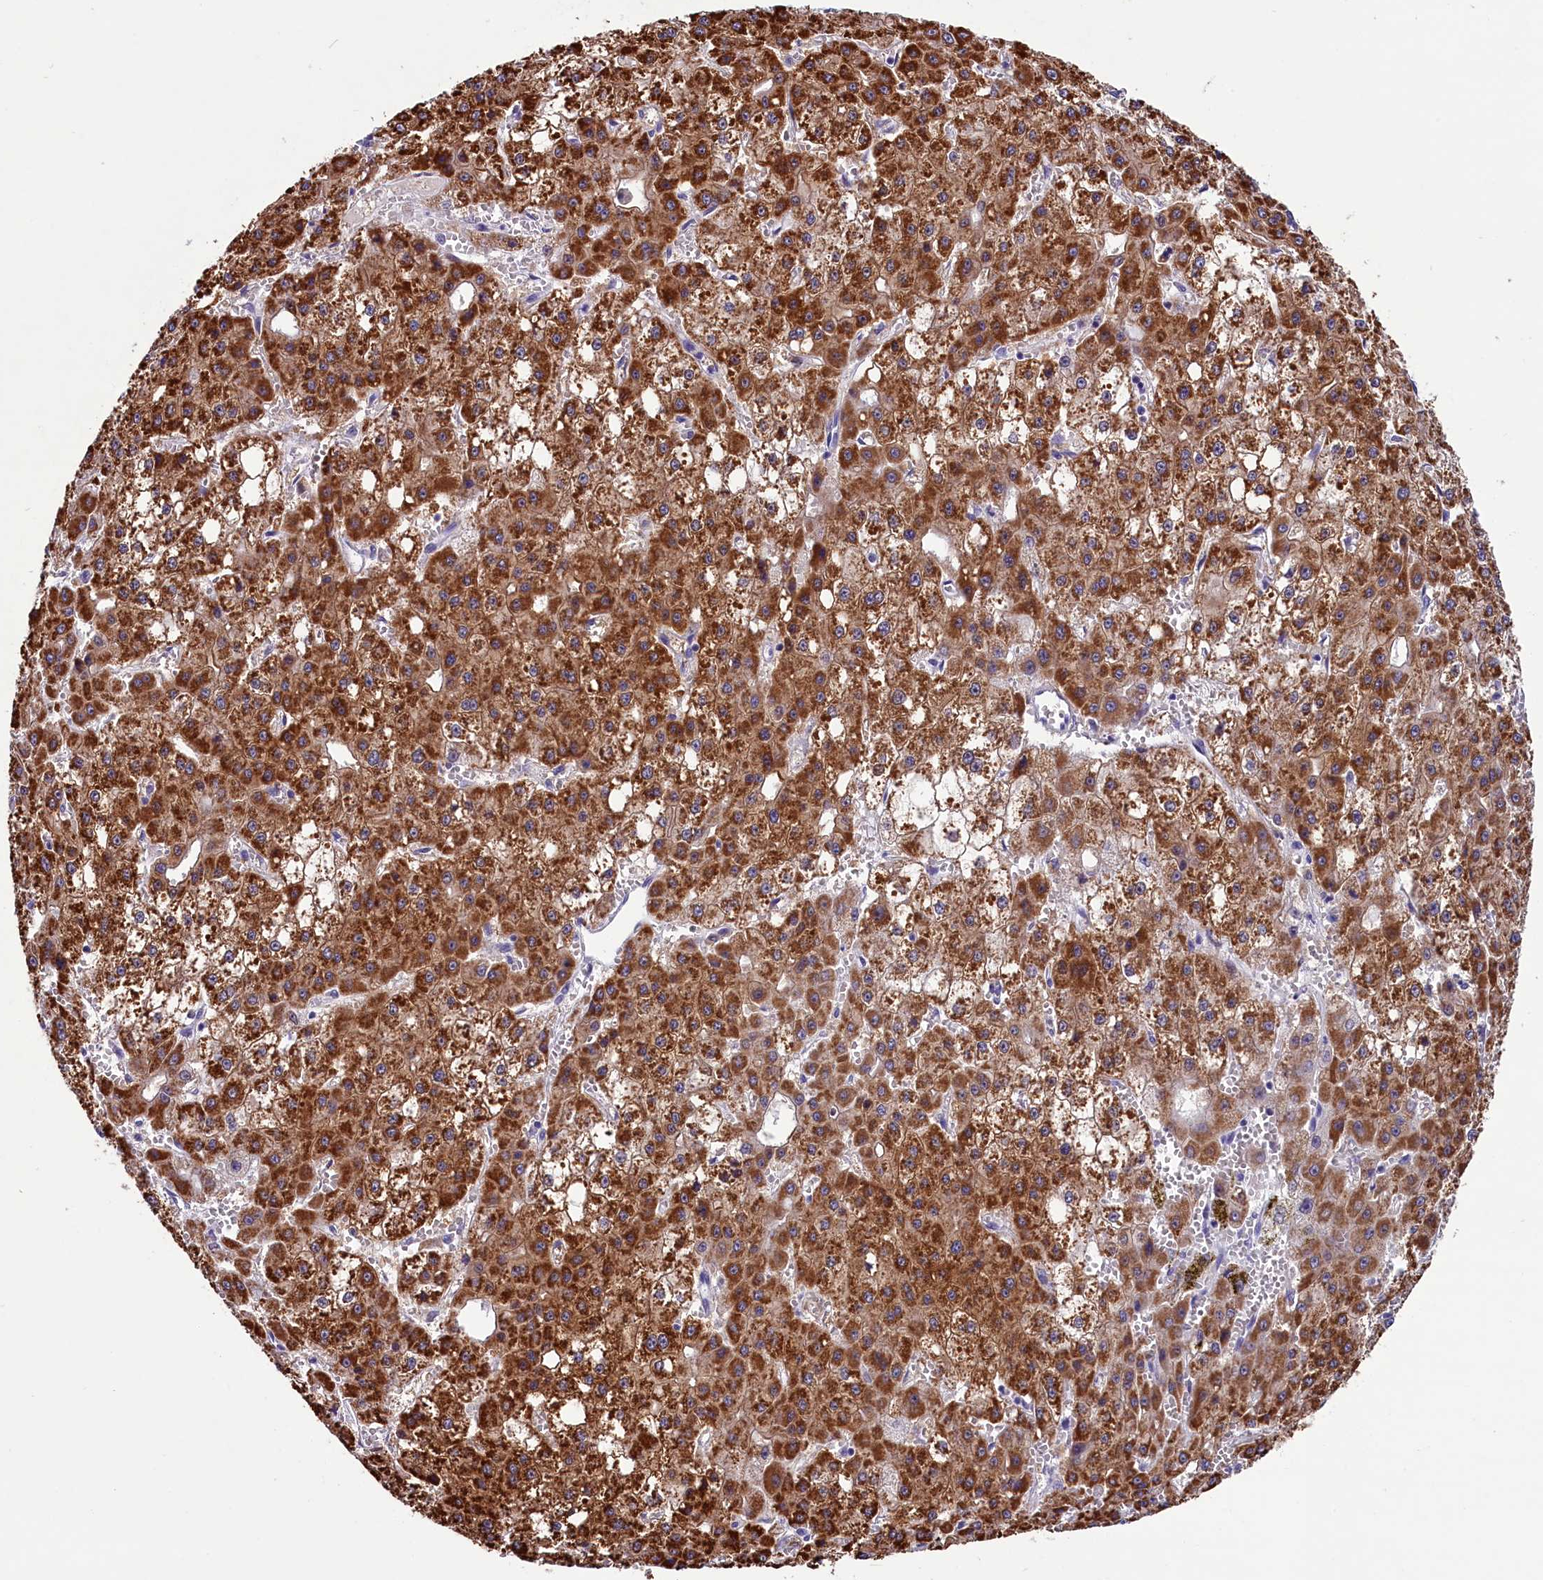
{"staining": {"intensity": "strong", "quantity": ">75%", "location": "cytoplasmic/membranous"}, "tissue": "liver cancer", "cell_type": "Tumor cells", "image_type": "cancer", "snomed": [{"axis": "morphology", "description": "Carcinoma, Hepatocellular, NOS"}, {"axis": "topography", "description": "Liver"}], "caption": "Liver hepatocellular carcinoma stained with DAB immunohistochemistry demonstrates high levels of strong cytoplasmic/membranous positivity in approximately >75% of tumor cells.", "gene": "SCD5", "patient": {"sex": "male", "age": 47}}